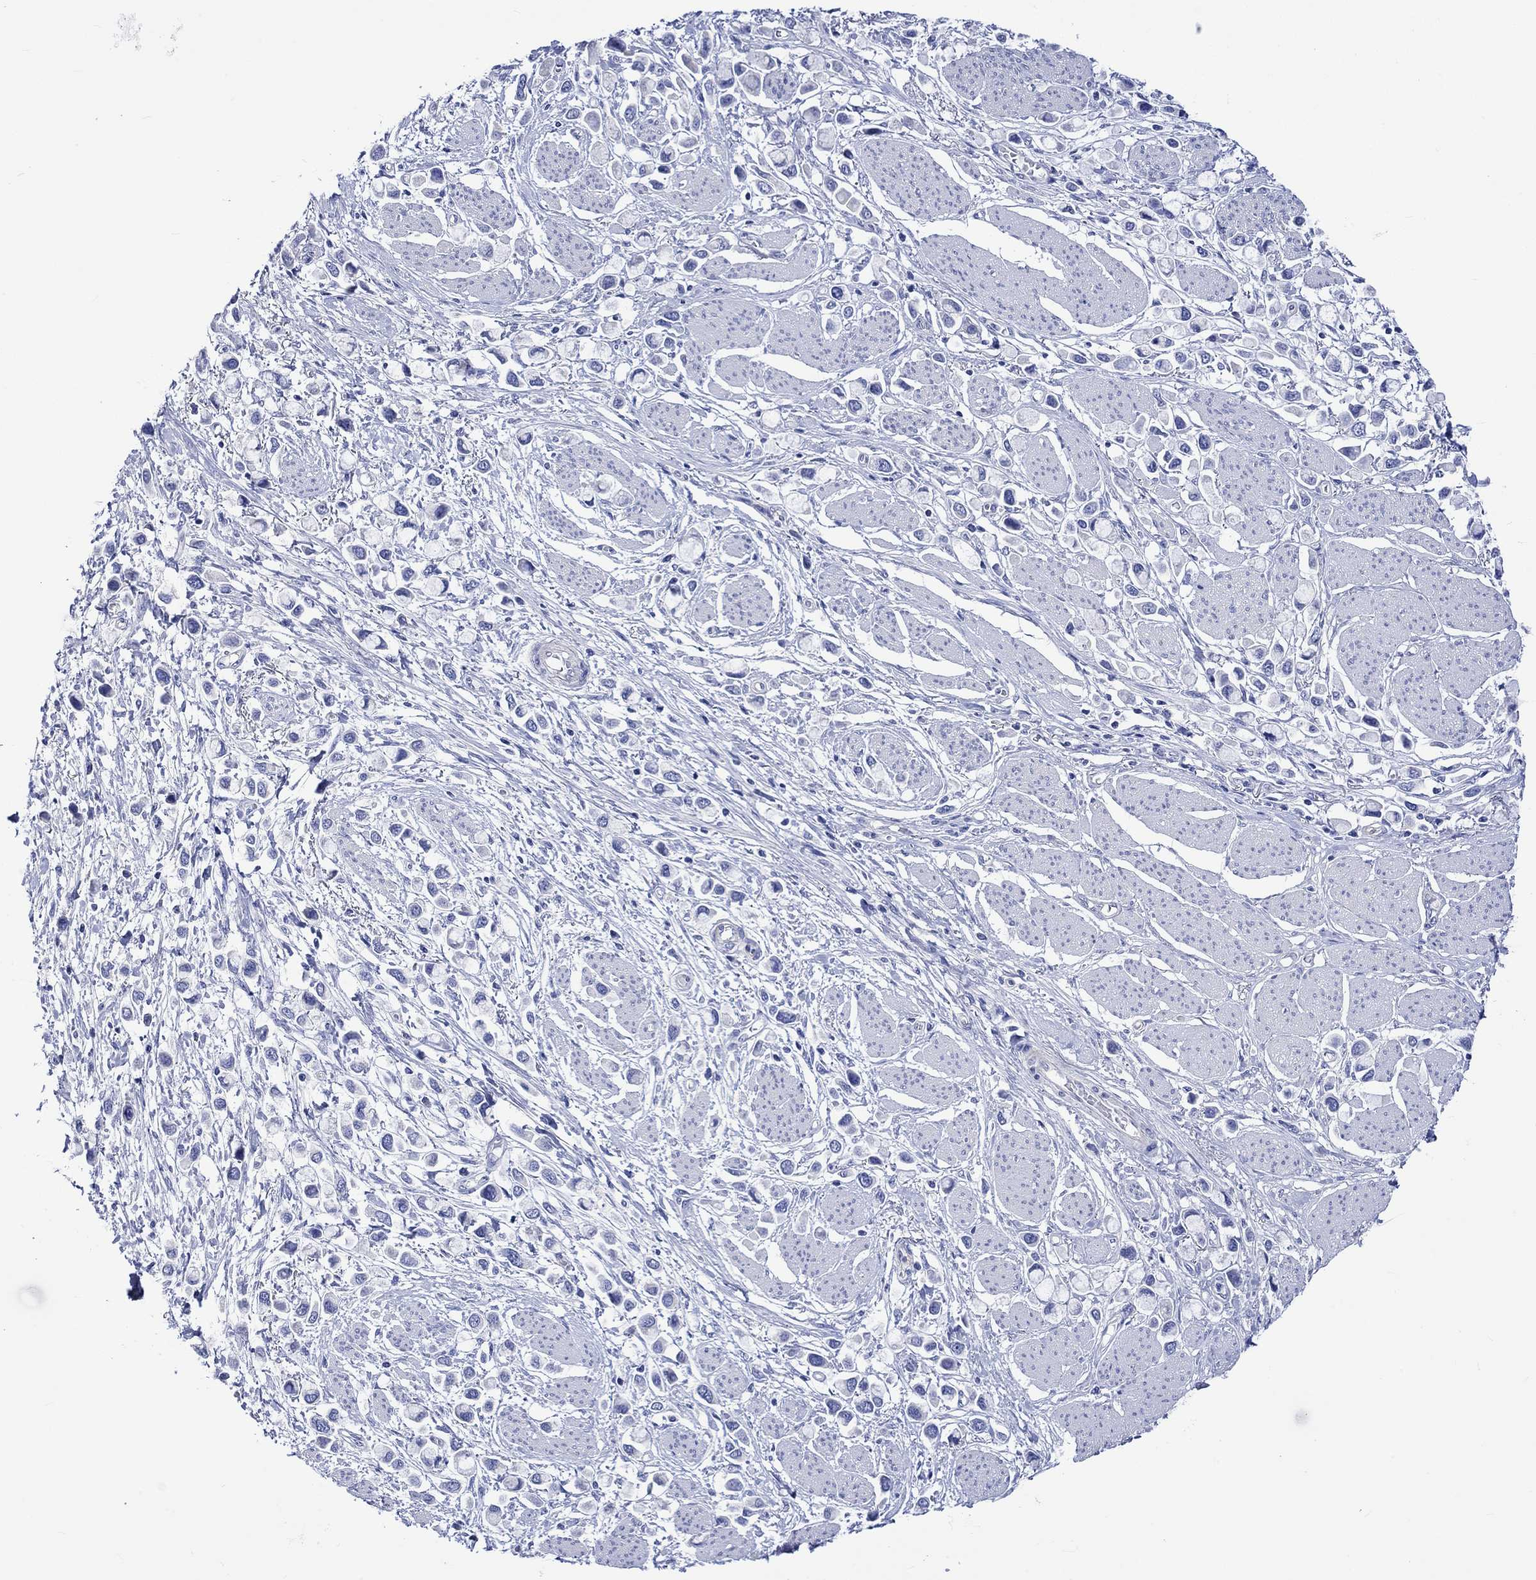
{"staining": {"intensity": "negative", "quantity": "none", "location": "none"}, "tissue": "stomach cancer", "cell_type": "Tumor cells", "image_type": "cancer", "snomed": [{"axis": "morphology", "description": "Adenocarcinoma, NOS"}, {"axis": "topography", "description": "Stomach"}], "caption": "This is a micrograph of immunohistochemistry staining of stomach adenocarcinoma, which shows no positivity in tumor cells.", "gene": "HARBI1", "patient": {"sex": "female", "age": 81}}